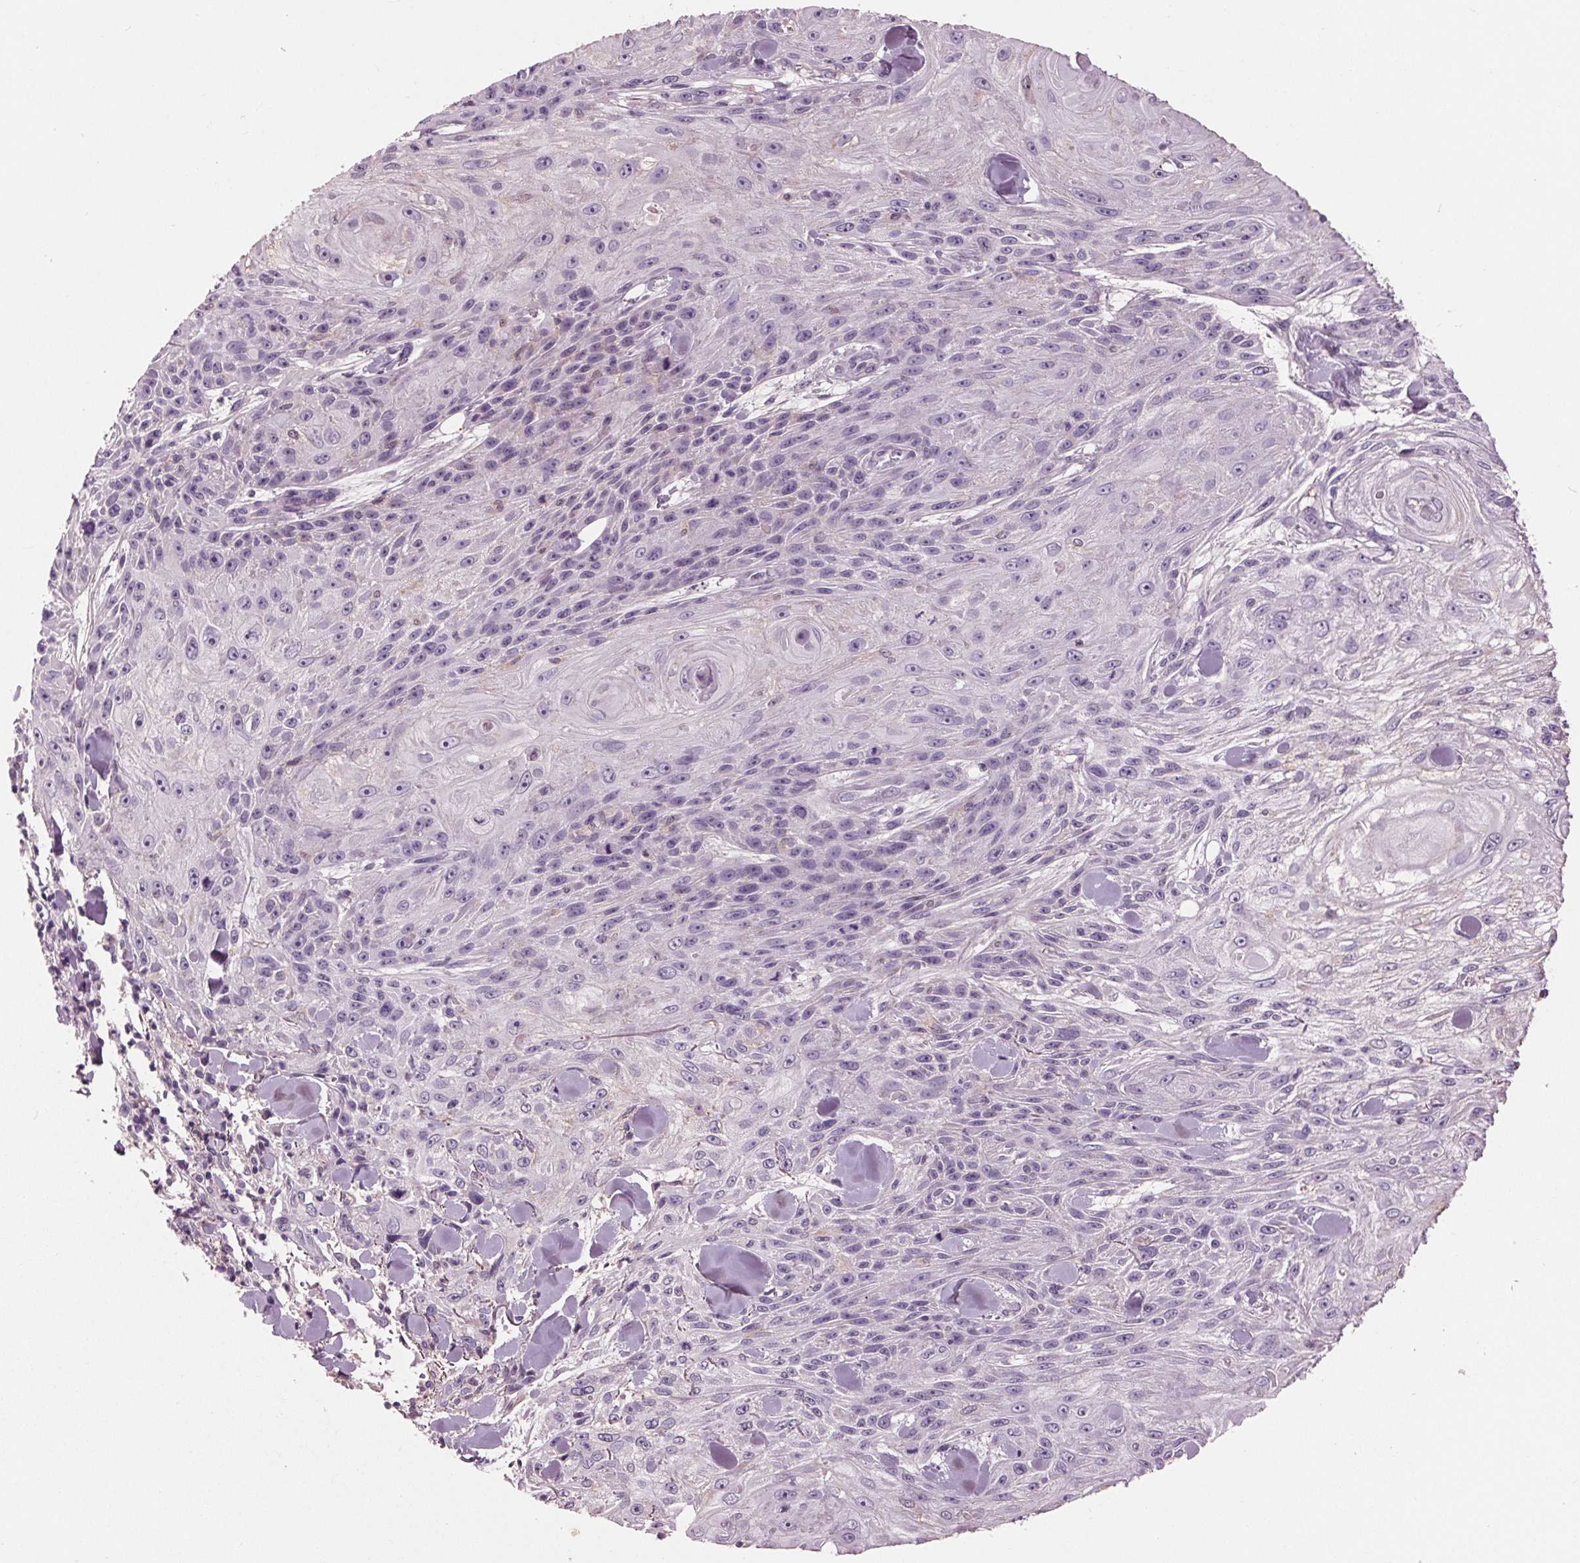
{"staining": {"intensity": "weak", "quantity": "<25%", "location": "nuclear"}, "tissue": "skin cancer", "cell_type": "Tumor cells", "image_type": "cancer", "snomed": [{"axis": "morphology", "description": "Squamous cell carcinoma, NOS"}, {"axis": "topography", "description": "Skin"}], "caption": "The IHC micrograph has no significant staining in tumor cells of skin cancer (squamous cell carcinoma) tissue.", "gene": "C6", "patient": {"sex": "male", "age": 88}}